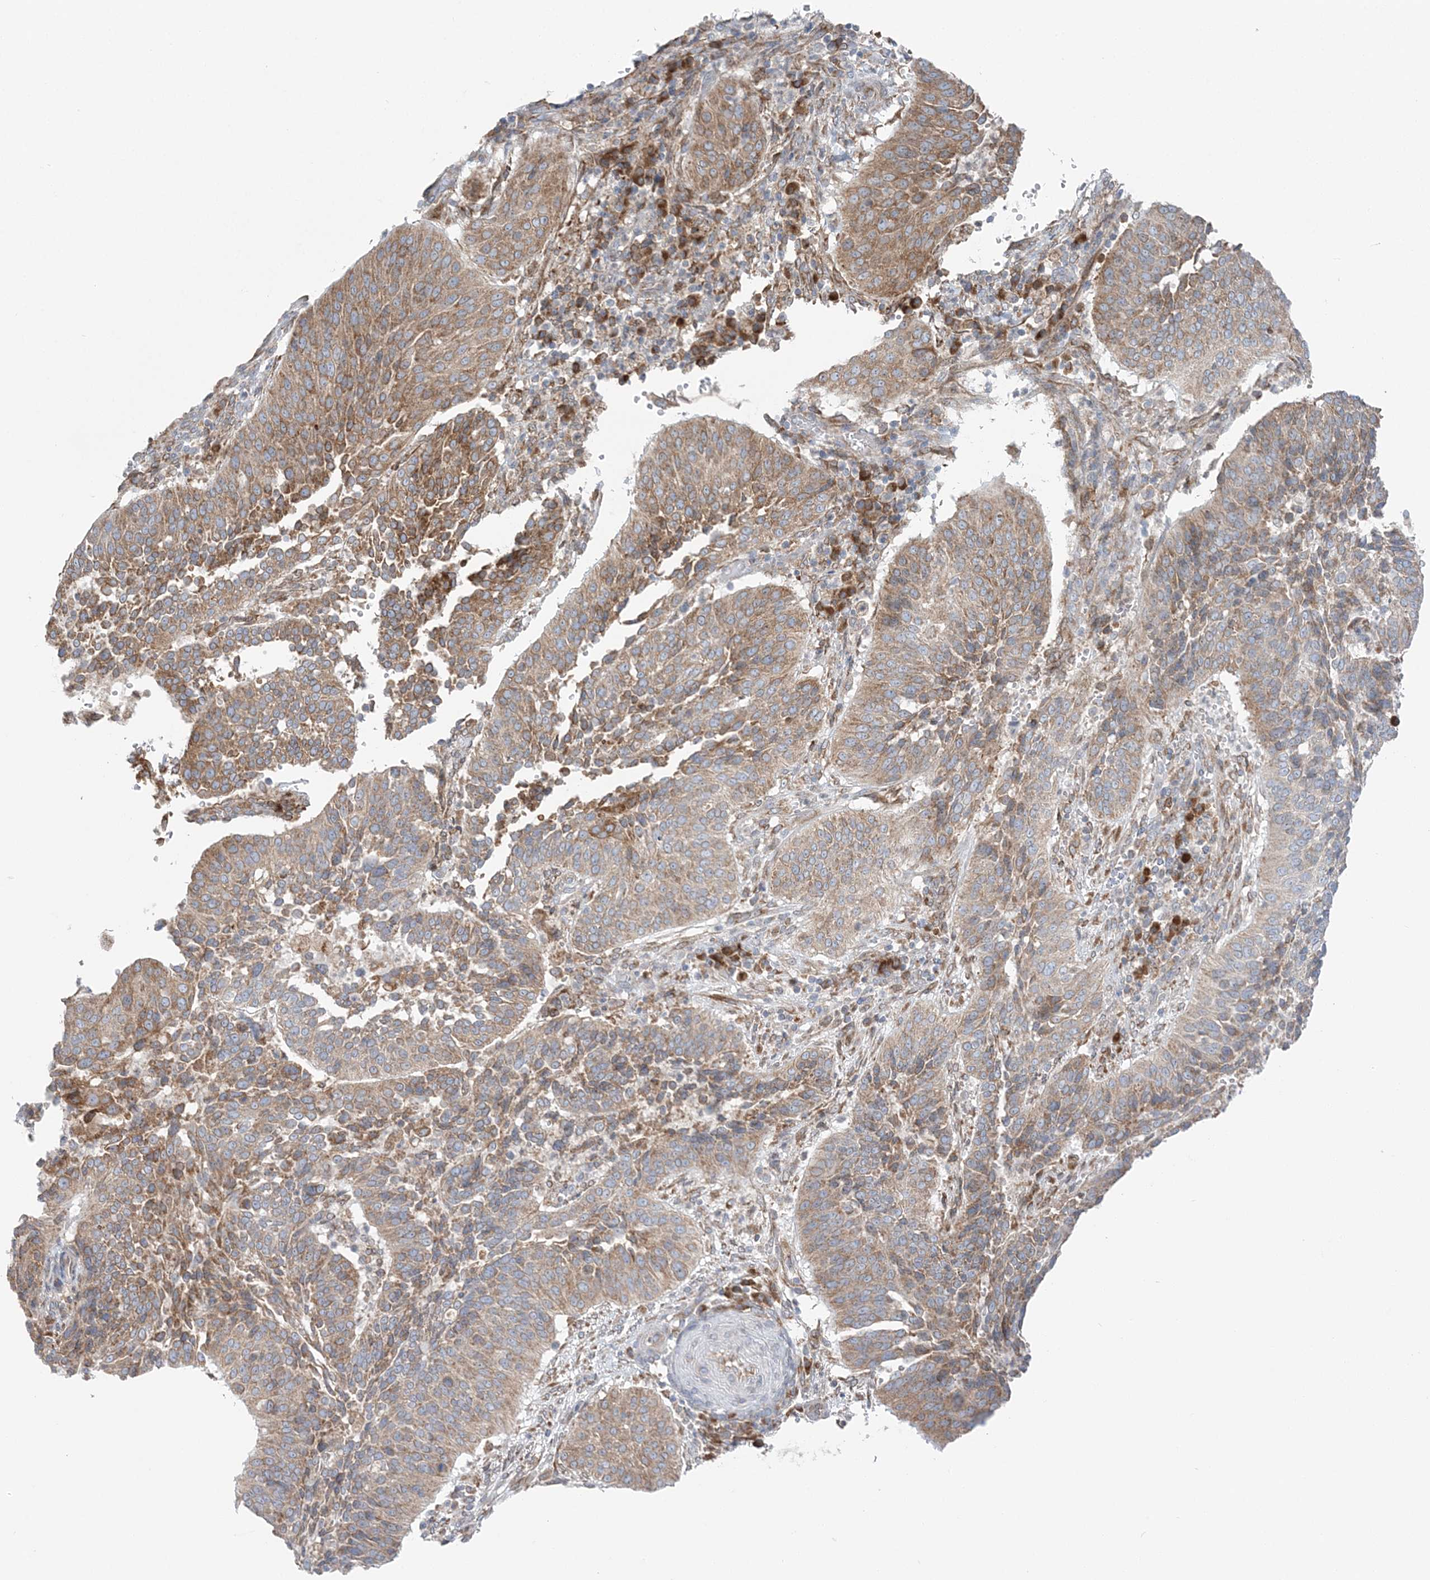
{"staining": {"intensity": "weak", "quantity": ">75%", "location": "cytoplasmic/membranous"}, "tissue": "cervical cancer", "cell_type": "Tumor cells", "image_type": "cancer", "snomed": [{"axis": "morphology", "description": "Normal tissue, NOS"}, {"axis": "morphology", "description": "Squamous cell carcinoma, NOS"}, {"axis": "topography", "description": "Cervix"}], "caption": "There is low levels of weak cytoplasmic/membranous positivity in tumor cells of squamous cell carcinoma (cervical), as demonstrated by immunohistochemical staining (brown color).", "gene": "TMED10", "patient": {"sex": "female", "age": 39}}